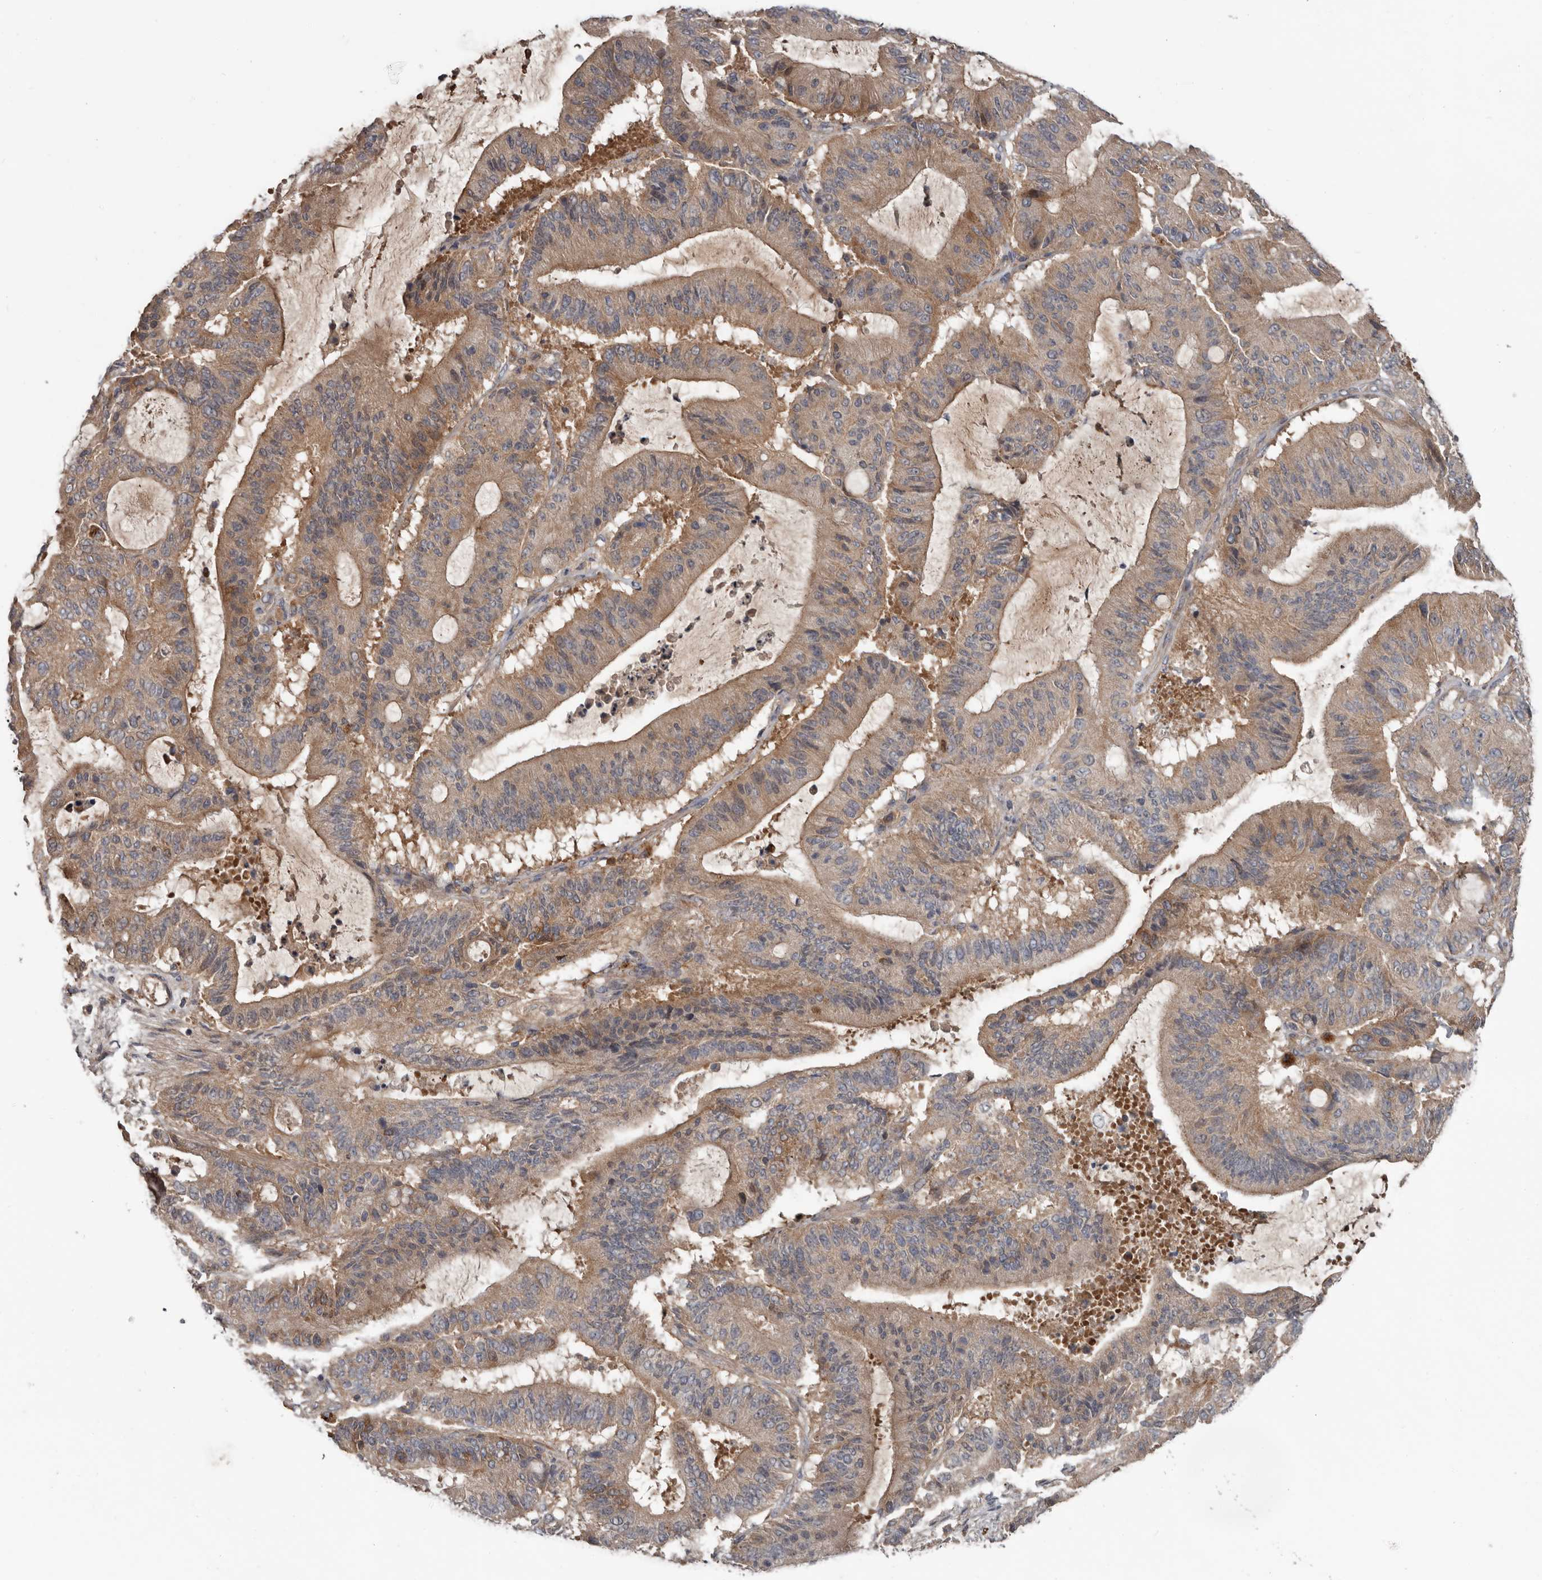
{"staining": {"intensity": "moderate", "quantity": ">75%", "location": "cytoplasmic/membranous"}, "tissue": "liver cancer", "cell_type": "Tumor cells", "image_type": "cancer", "snomed": [{"axis": "morphology", "description": "Normal tissue, NOS"}, {"axis": "morphology", "description": "Cholangiocarcinoma"}, {"axis": "topography", "description": "Liver"}, {"axis": "topography", "description": "Peripheral nerve tissue"}], "caption": "Protein staining exhibits moderate cytoplasmic/membranous expression in approximately >75% of tumor cells in liver cancer. Using DAB (brown) and hematoxylin (blue) stains, captured at high magnification using brightfield microscopy.", "gene": "DNAJB4", "patient": {"sex": "female", "age": 73}}